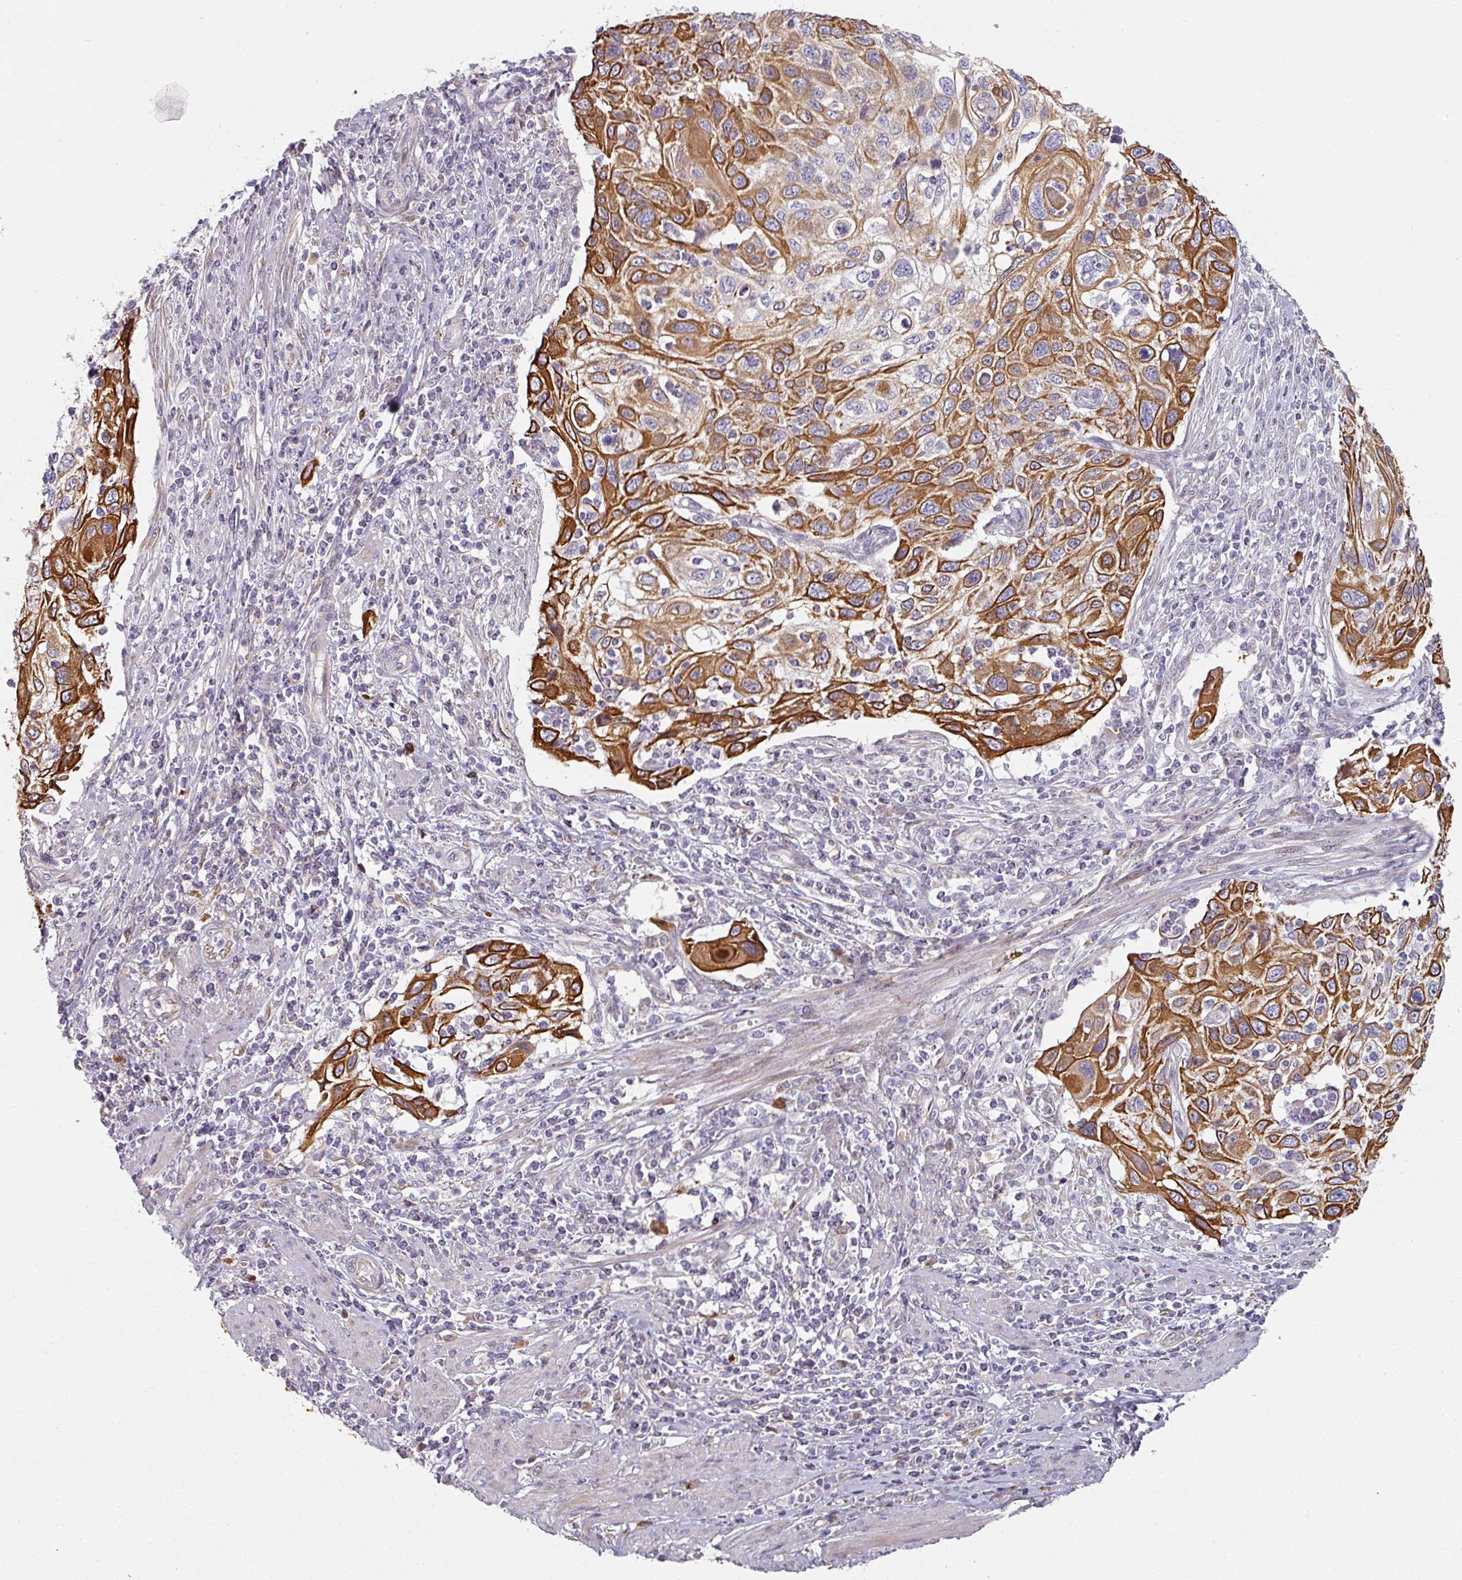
{"staining": {"intensity": "strong", "quantity": "25%-75%", "location": "cytoplasmic/membranous"}, "tissue": "cervical cancer", "cell_type": "Tumor cells", "image_type": "cancer", "snomed": [{"axis": "morphology", "description": "Squamous cell carcinoma, NOS"}, {"axis": "topography", "description": "Cervix"}], "caption": "This image exhibits cervical cancer (squamous cell carcinoma) stained with immunohistochemistry (IHC) to label a protein in brown. The cytoplasmic/membranous of tumor cells show strong positivity for the protein. Nuclei are counter-stained blue.", "gene": "CEP78", "patient": {"sex": "female", "age": 70}}